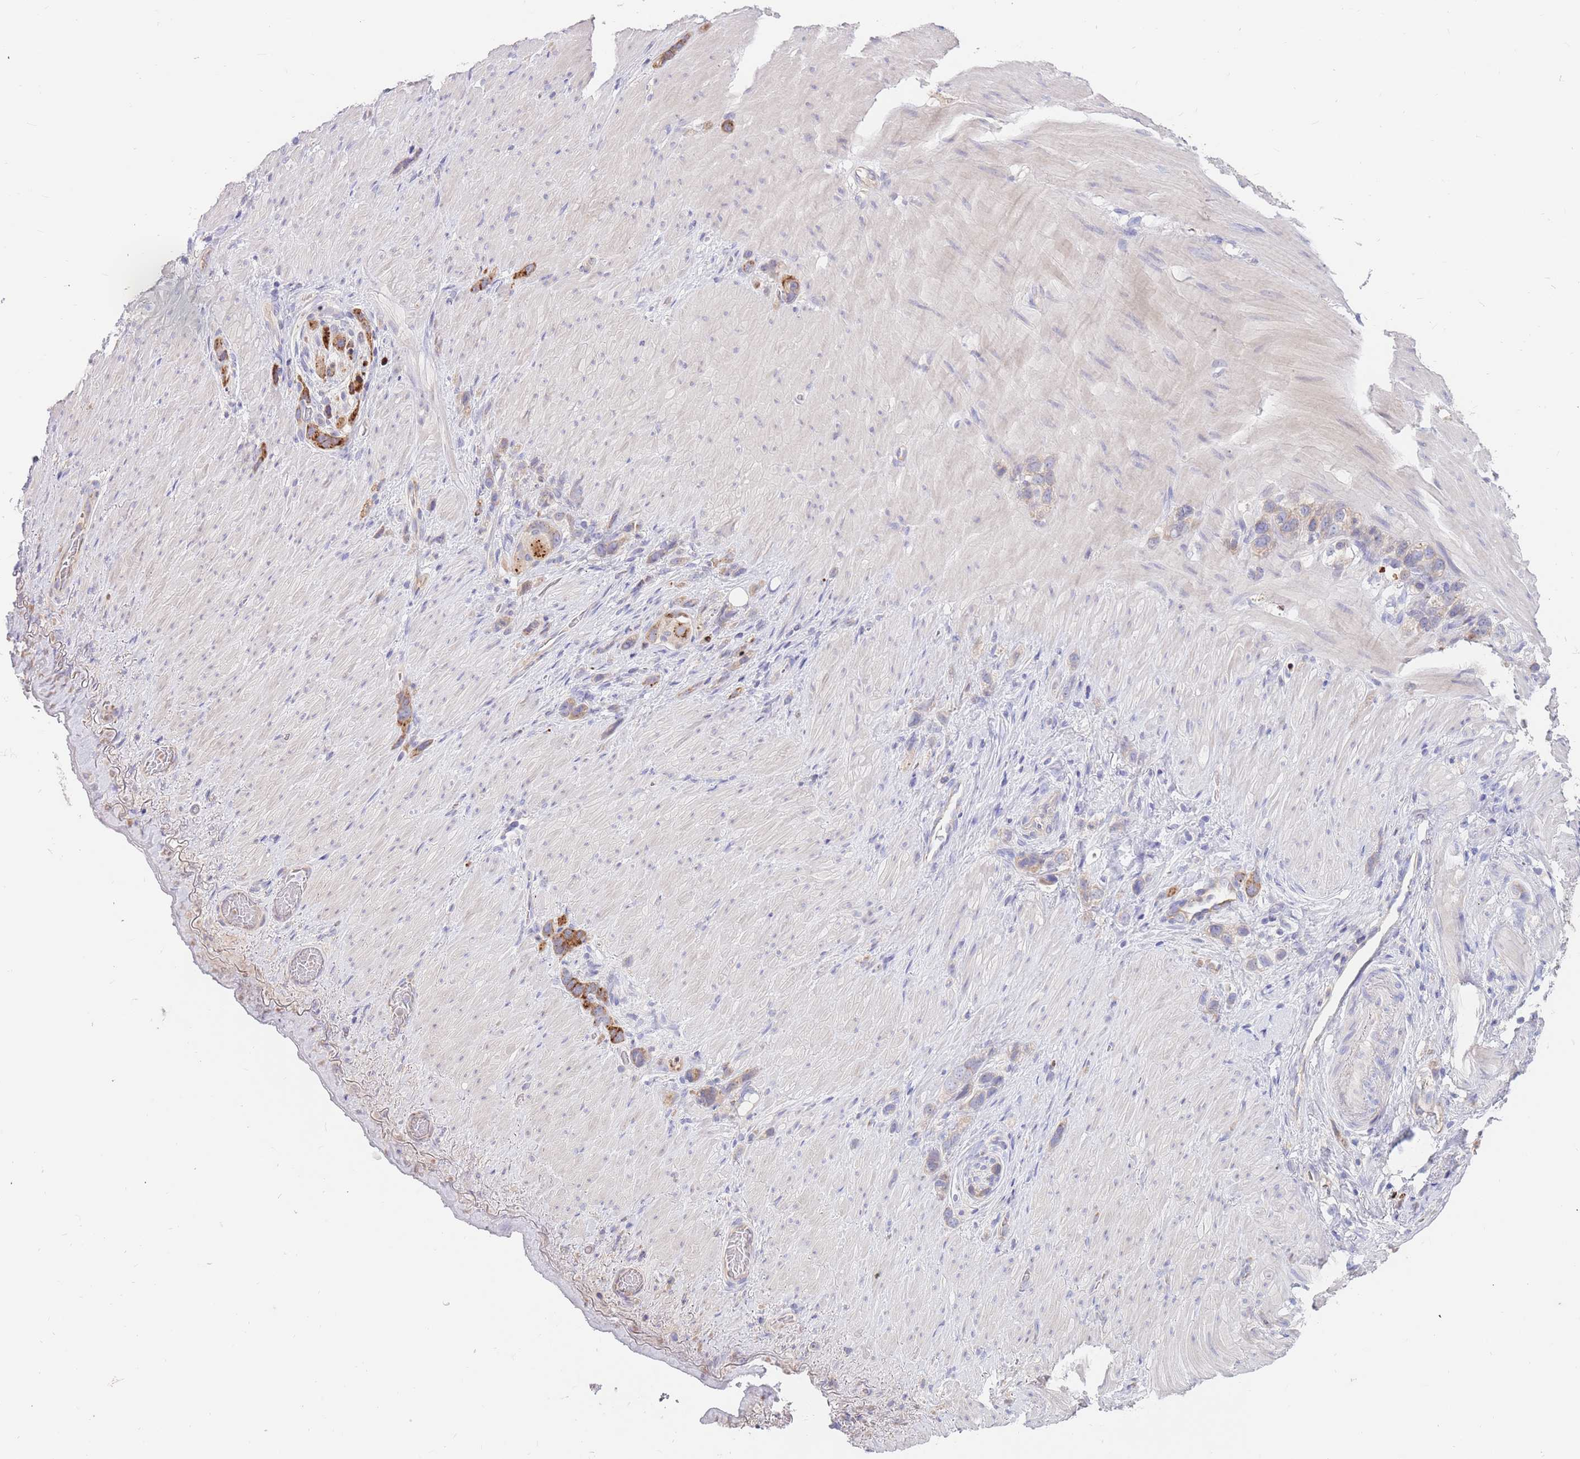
{"staining": {"intensity": "strong", "quantity": "25%-75%", "location": "cytoplasmic/membranous"}, "tissue": "stomach cancer", "cell_type": "Tumor cells", "image_type": "cancer", "snomed": [{"axis": "morphology", "description": "Adenocarcinoma, NOS"}, {"axis": "topography", "description": "Stomach"}], "caption": "Immunohistochemical staining of human stomach cancer (adenocarcinoma) shows high levels of strong cytoplasmic/membranous protein positivity in about 25%-75% of tumor cells. (DAB = brown stain, brightfield microscopy at high magnification).", "gene": "BORCS5", "patient": {"sex": "female", "age": 65}}